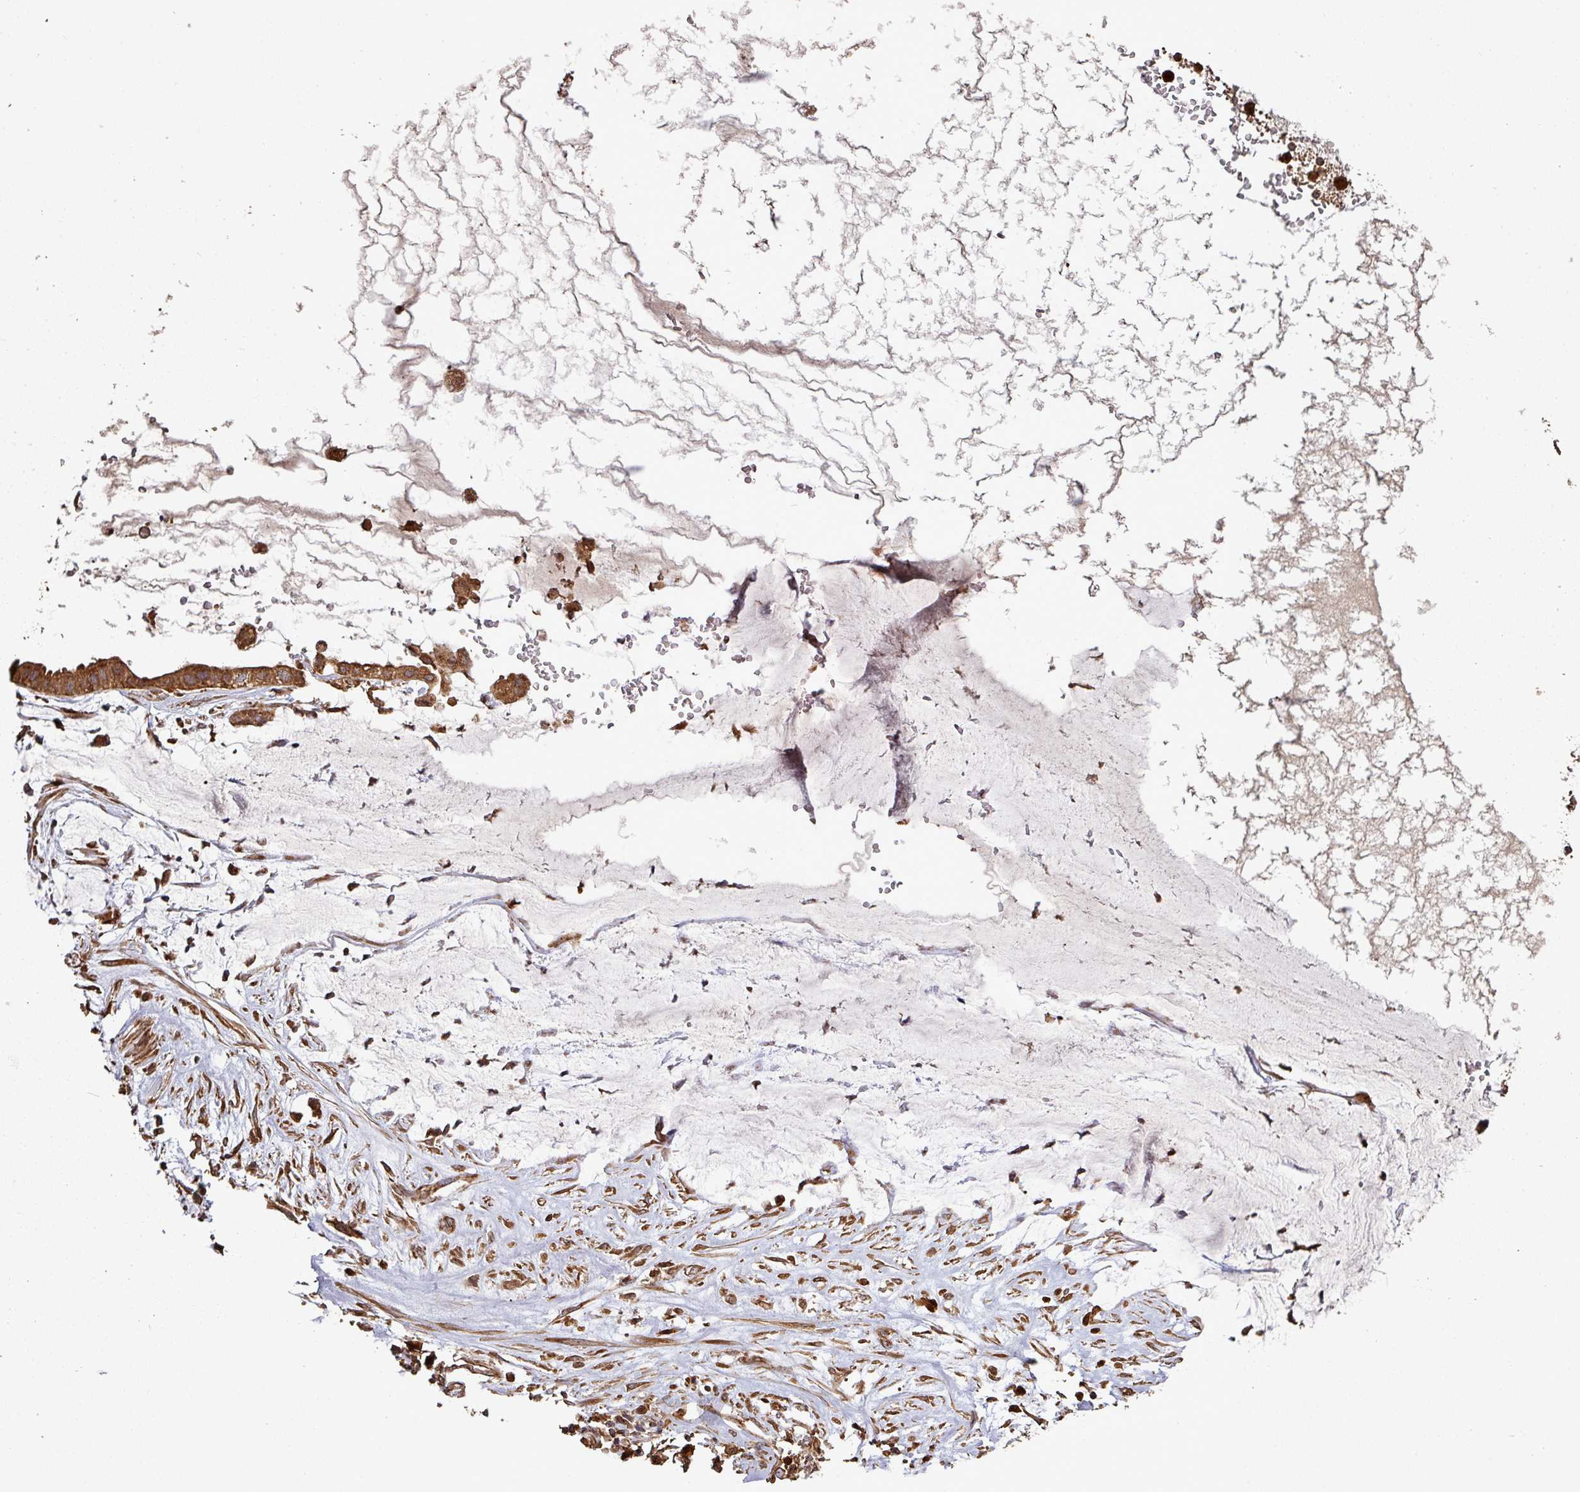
{"staining": {"intensity": "strong", "quantity": ">75%", "location": "cytoplasmic/membranous"}, "tissue": "ovarian cancer", "cell_type": "Tumor cells", "image_type": "cancer", "snomed": [{"axis": "morphology", "description": "Cystadenocarcinoma, mucinous, NOS"}, {"axis": "topography", "description": "Ovary"}], "caption": "Protein analysis of ovarian cancer (mucinous cystadenocarcinoma) tissue demonstrates strong cytoplasmic/membranous staining in about >75% of tumor cells.", "gene": "PLEKHM1", "patient": {"sex": "female", "age": 73}}